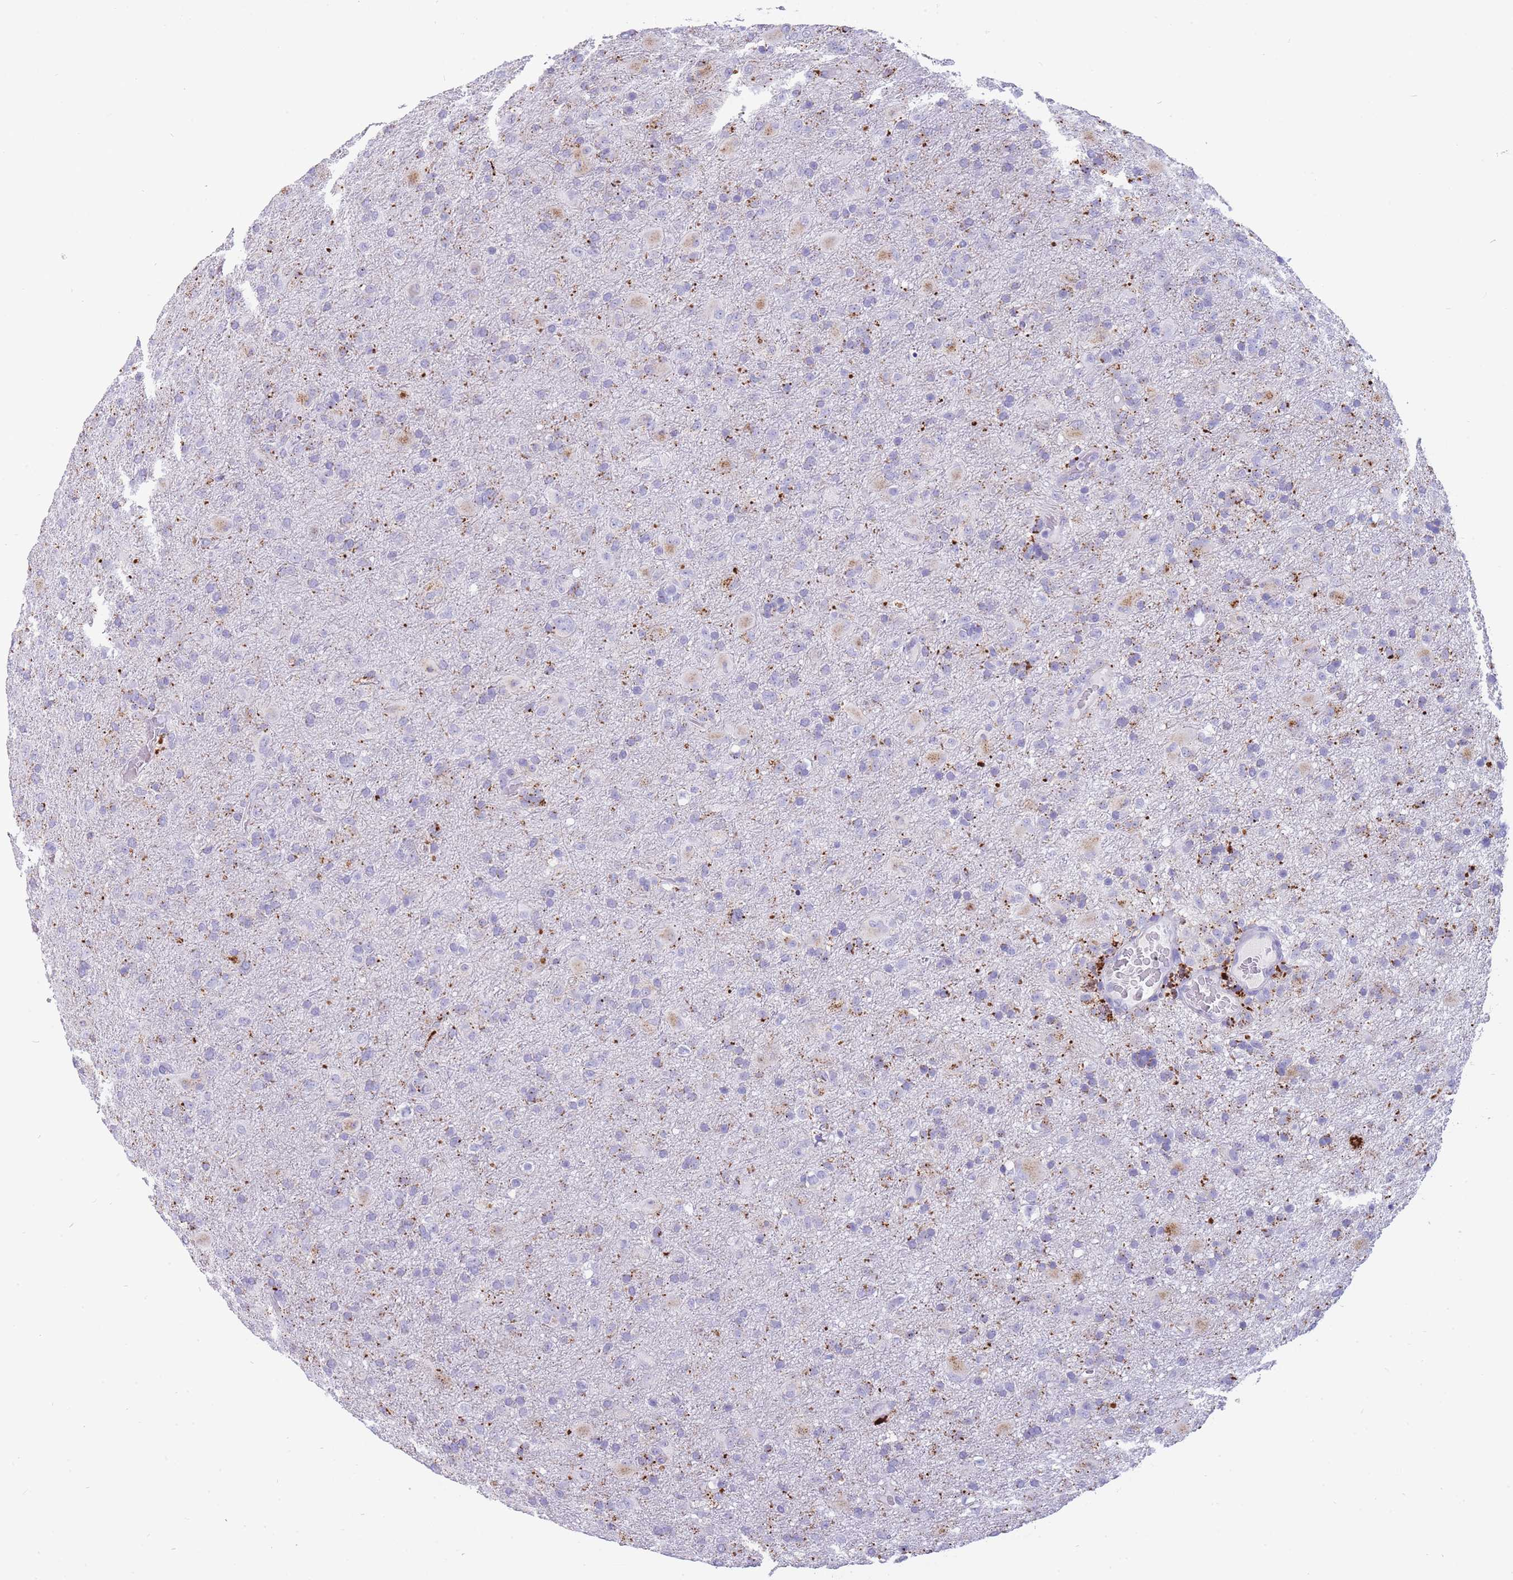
{"staining": {"intensity": "negative", "quantity": "none", "location": "none"}, "tissue": "glioma", "cell_type": "Tumor cells", "image_type": "cancer", "snomed": [{"axis": "morphology", "description": "Glioma, malignant, Low grade"}, {"axis": "topography", "description": "Brain"}], "caption": "Immunohistochemical staining of low-grade glioma (malignant) shows no significant positivity in tumor cells.", "gene": "GAA", "patient": {"sex": "male", "age": 65}}